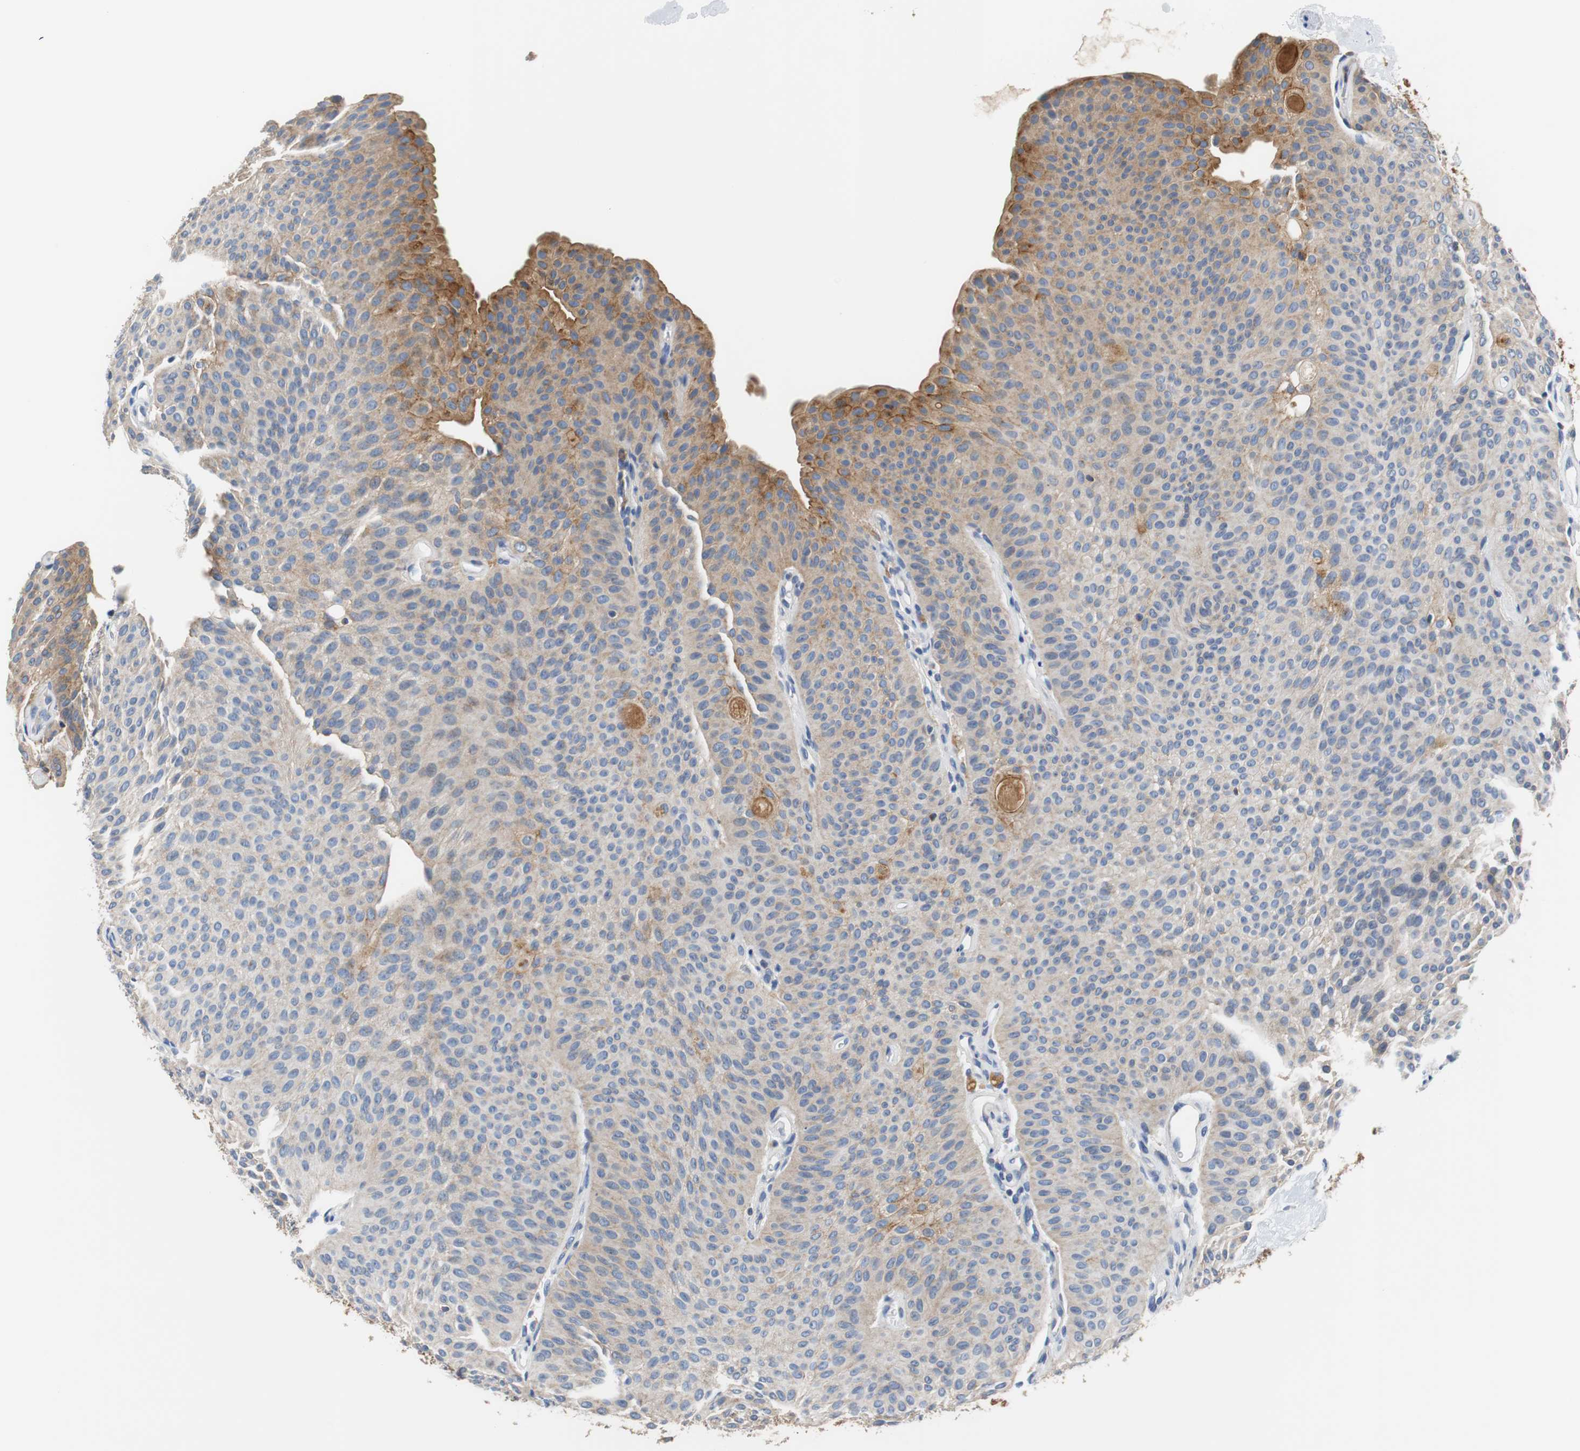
{"staining": {"intensity": "moderate", "quantity": "25%-75%", "location": "cytoplasmic/membranous"}, "tissue": "urothelial cancer", "cell_type": "Tumor cells", "image_type": "cancer", "snomed": [{"axis": "morphology", "description": "Urothelial carcinoma, Low grade"}, {"axis": "topography", "description": "Urinary bladder"}], "caption": "A photomicrograph showing moderate cytoplasmic/membranous positivity in about 25%-75% of tumor cells in urothelial cancer, as visualized by brown immunohistochemical staining.", "gene": "VAMP8", "patient": {"sex": "female", "age": 60}}